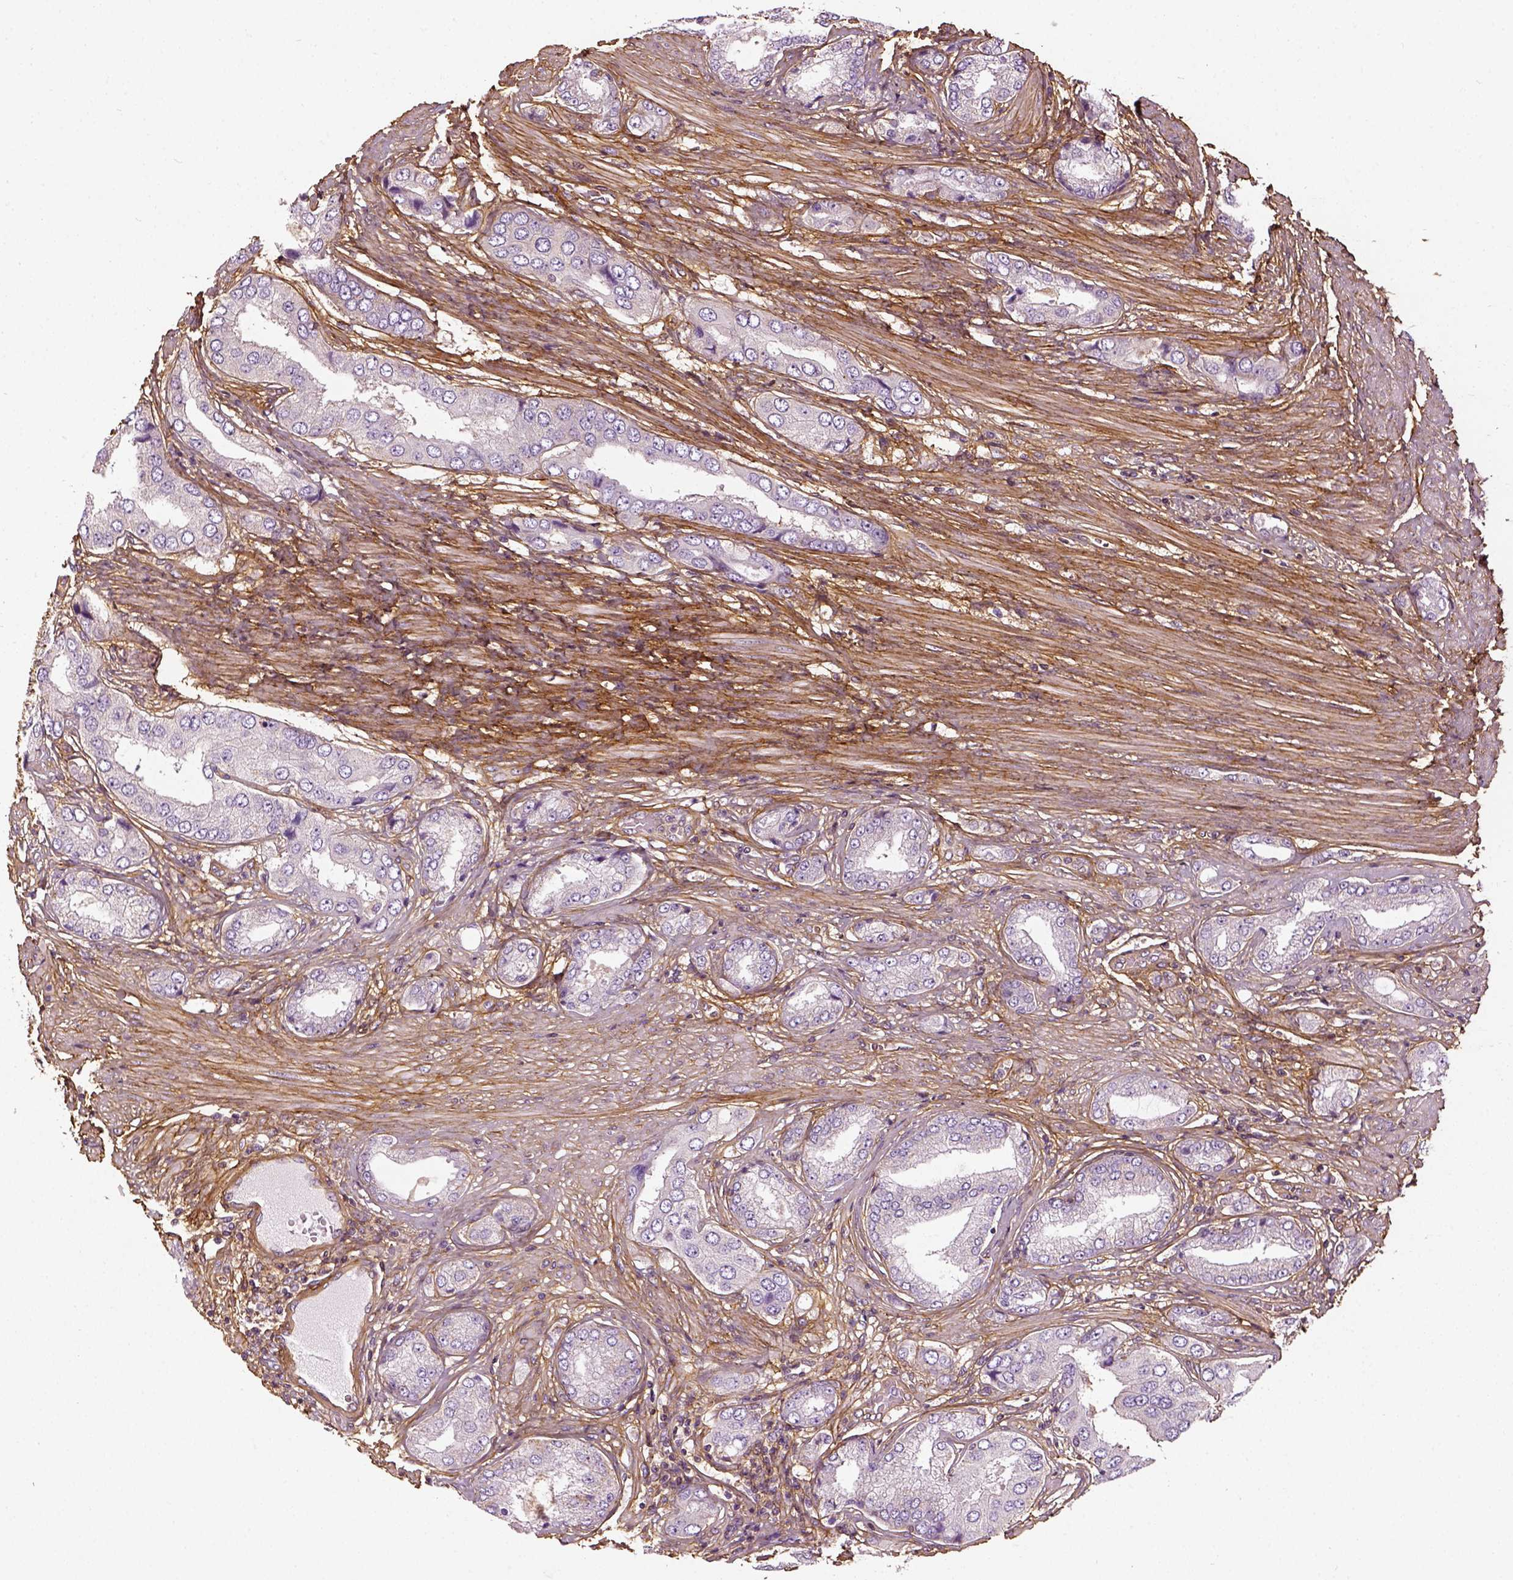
{"staining": {"intensity": "negative", "quantity": "none", "location": "none"}, "tissue": "prostate cancer", "cell_type": "Tumor cells", "image_type": "cancer", "snomed": [{"axis": "morphology", "description": "Adenocarcinoma, NOS"}, {"axis": "topography", "description": "Prostate"}], "caption": "Immunohistochemistry micrograph of adenocarcinoma (prostate) stained for a protein (brown), which exhibits no positivity in tumor cells.", "gene": "COL6A2", "patient": {"sex": "male", "age": 63}}